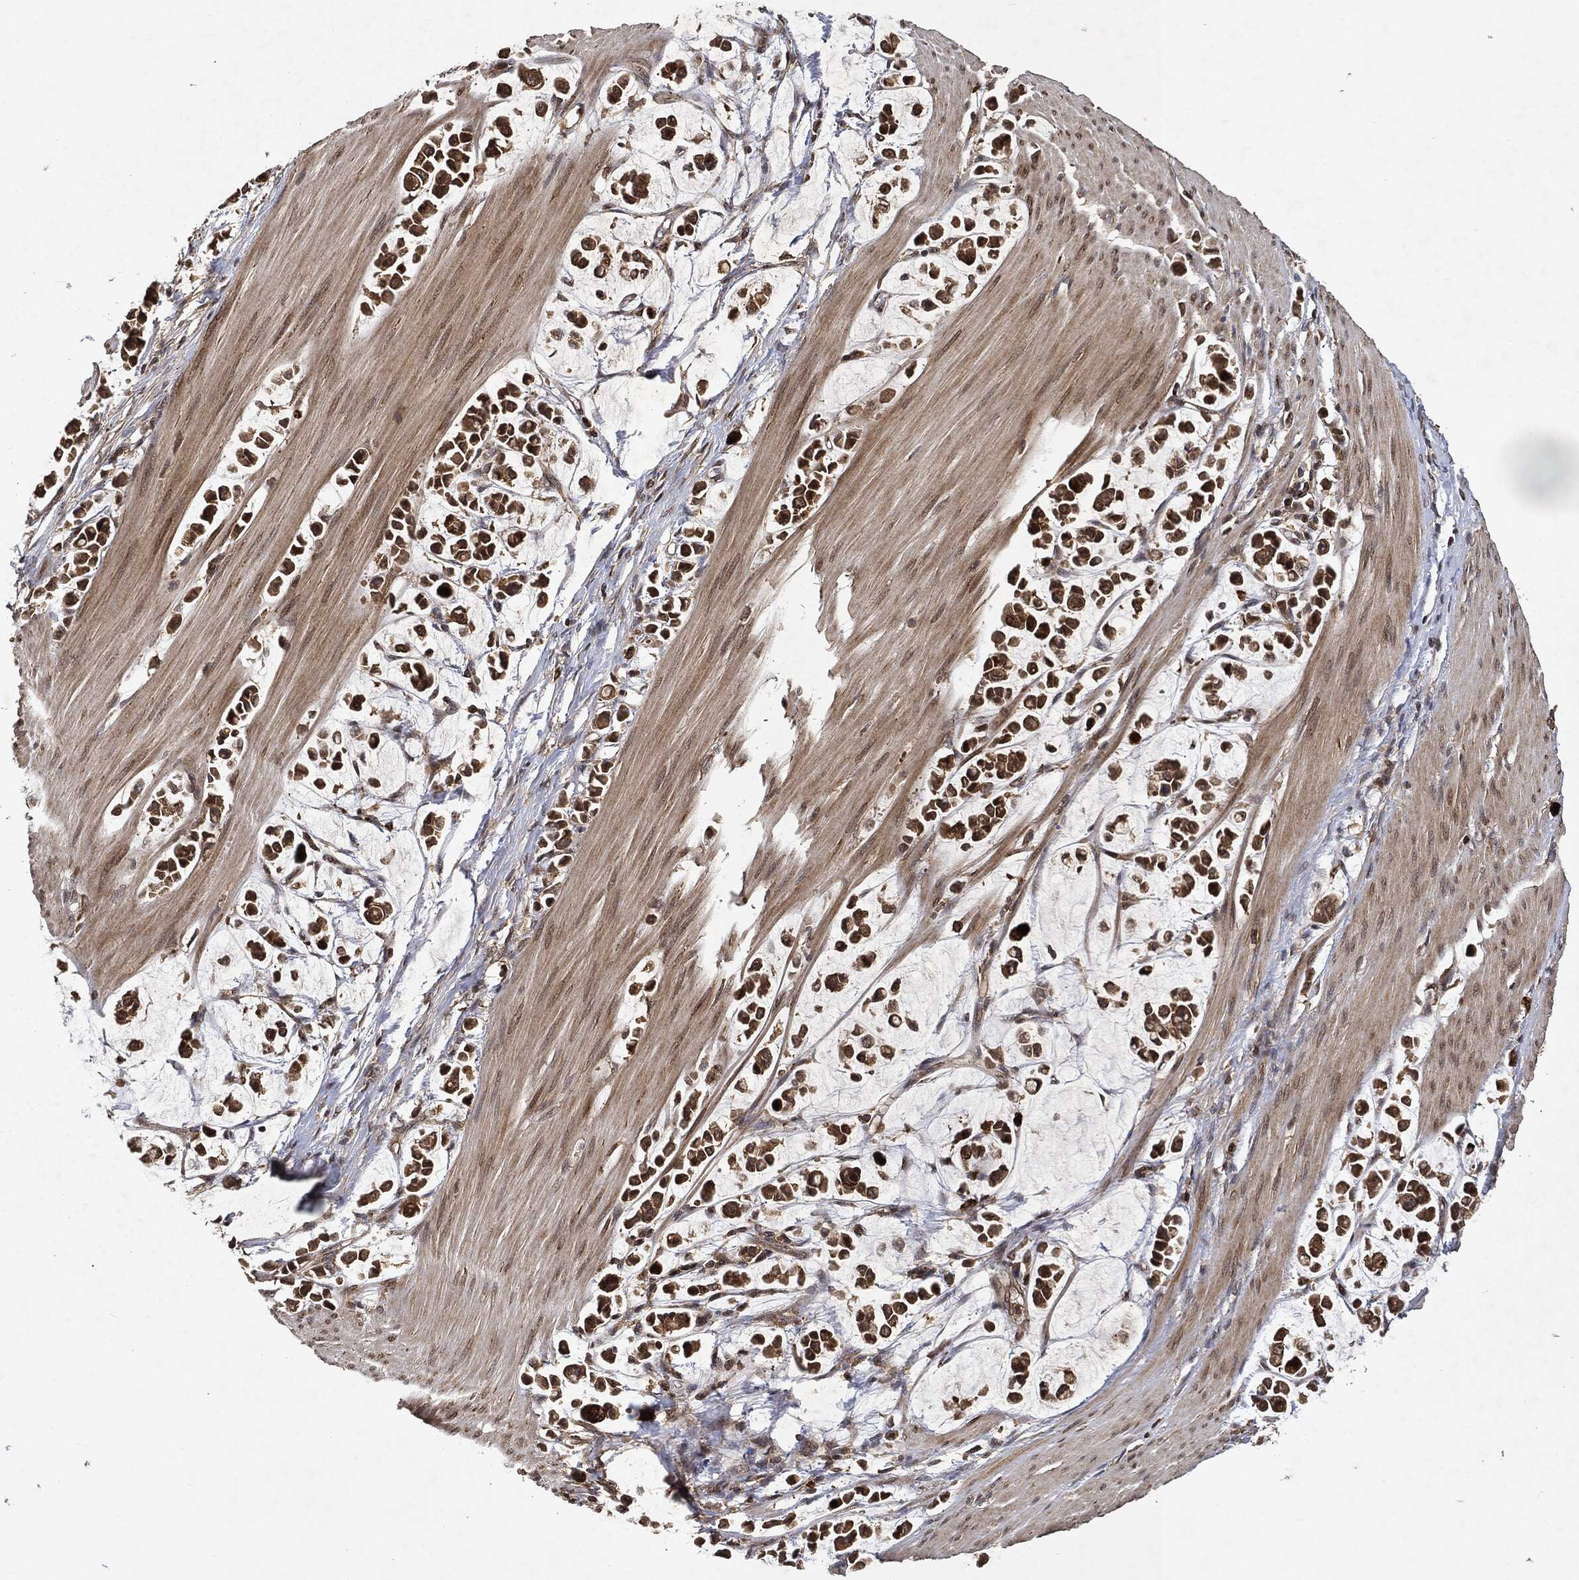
{"staining": {"intensity": "strong", "quantity": ">75%", "location": "cytoplasmic/membranous"}, "tissue": "stomach cancer", "cell_type": "Tumor cells", "image_type": "cancer", "snomed": [{"axis": "morphology", "description": "Adenocarcinoma, NOS"}, {"axis": "topography", "description": "Stomach"}], "caption": "The photomicrograph displays immunohistochemical staining of stomach cancer. There is strong cytoplasmic/membranous positivity is seen in approximately >75% of tumor cells.", "gene": "ZNF226", "patient": {"sex": "male", "age": 82}}